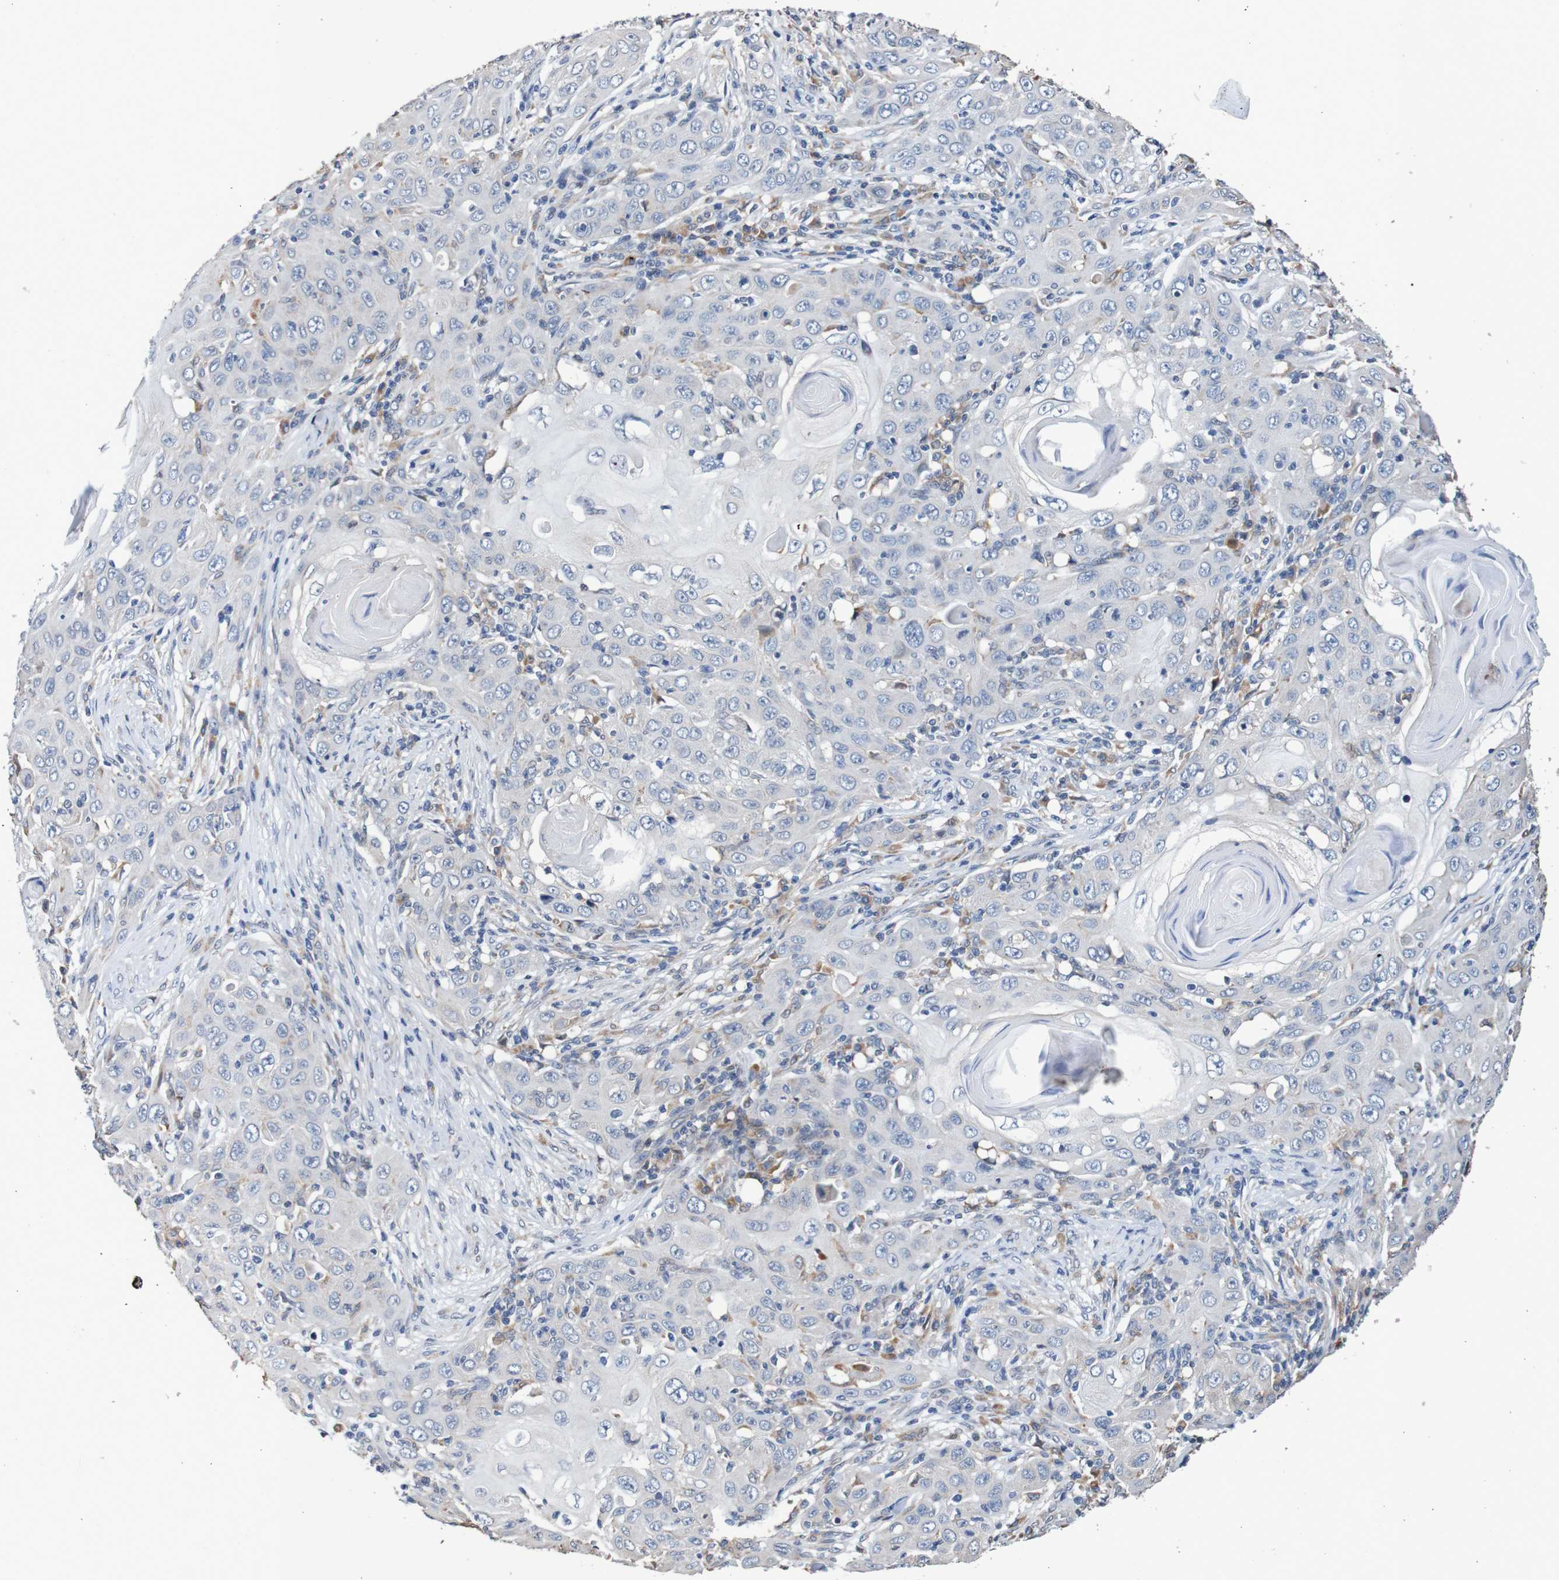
{"staining": {"intensity": "weak", "quantity": "<25%", "location": "cytoplasmic/membranous"}, "tissue": "skin cancer", "cell_type": "Tumor cells", "image_type": "cancer", "snomed": [{"axis": "morphology", "description": "Squamous cell carcinoma, NOS"}, {"axis": "topography", "description": "Skin"}], "caption": "High magnification brightfield microscopy of skin cancer stained with DAB (3,3'-diaminobenzidine) (brown) and counterstained with hematoxylin (blue): tumor cells show no significant staining.", "gene": "FIBP", "patient": {"sex": "female", "age": 88}}